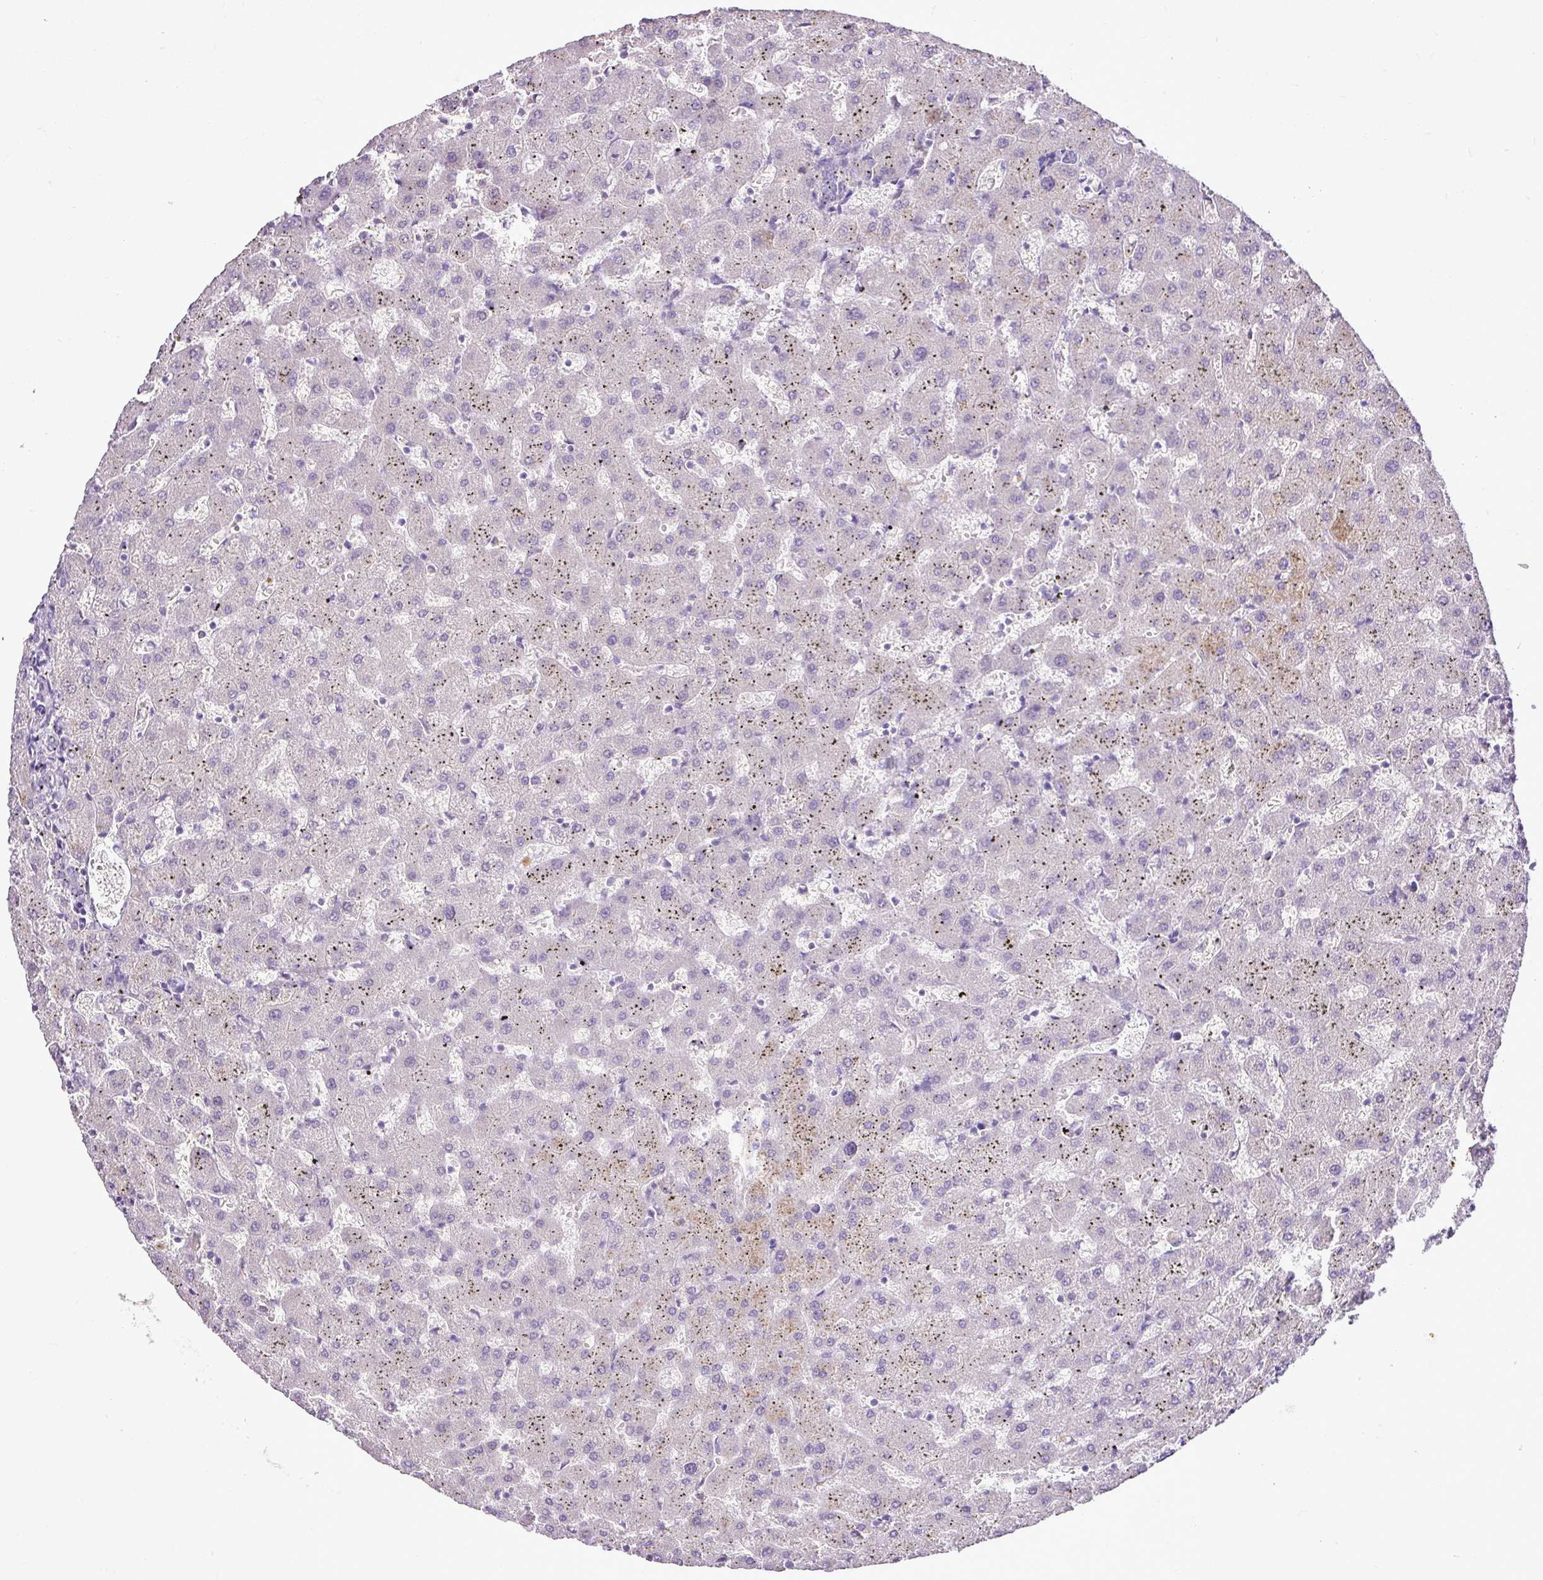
{"staining": {"intensity": "negative", "quantity": "none", "location": "none"}, "tissue": "liver", "cell_type": "Cholangiocytes", "image_type": "normal", "snomed": [{"axis": "morphology", "description": "Normal tissue, NOS"}, {"axis": "topography", "description": "Liver"}], "caption": "Immunohistochemistry micrograph of normal liver: liver stained with DAB exhibits no significant protein staining in cholangiocytes.", "gene": "ESR1", "patient": {"sex": "female", "age": 63}}